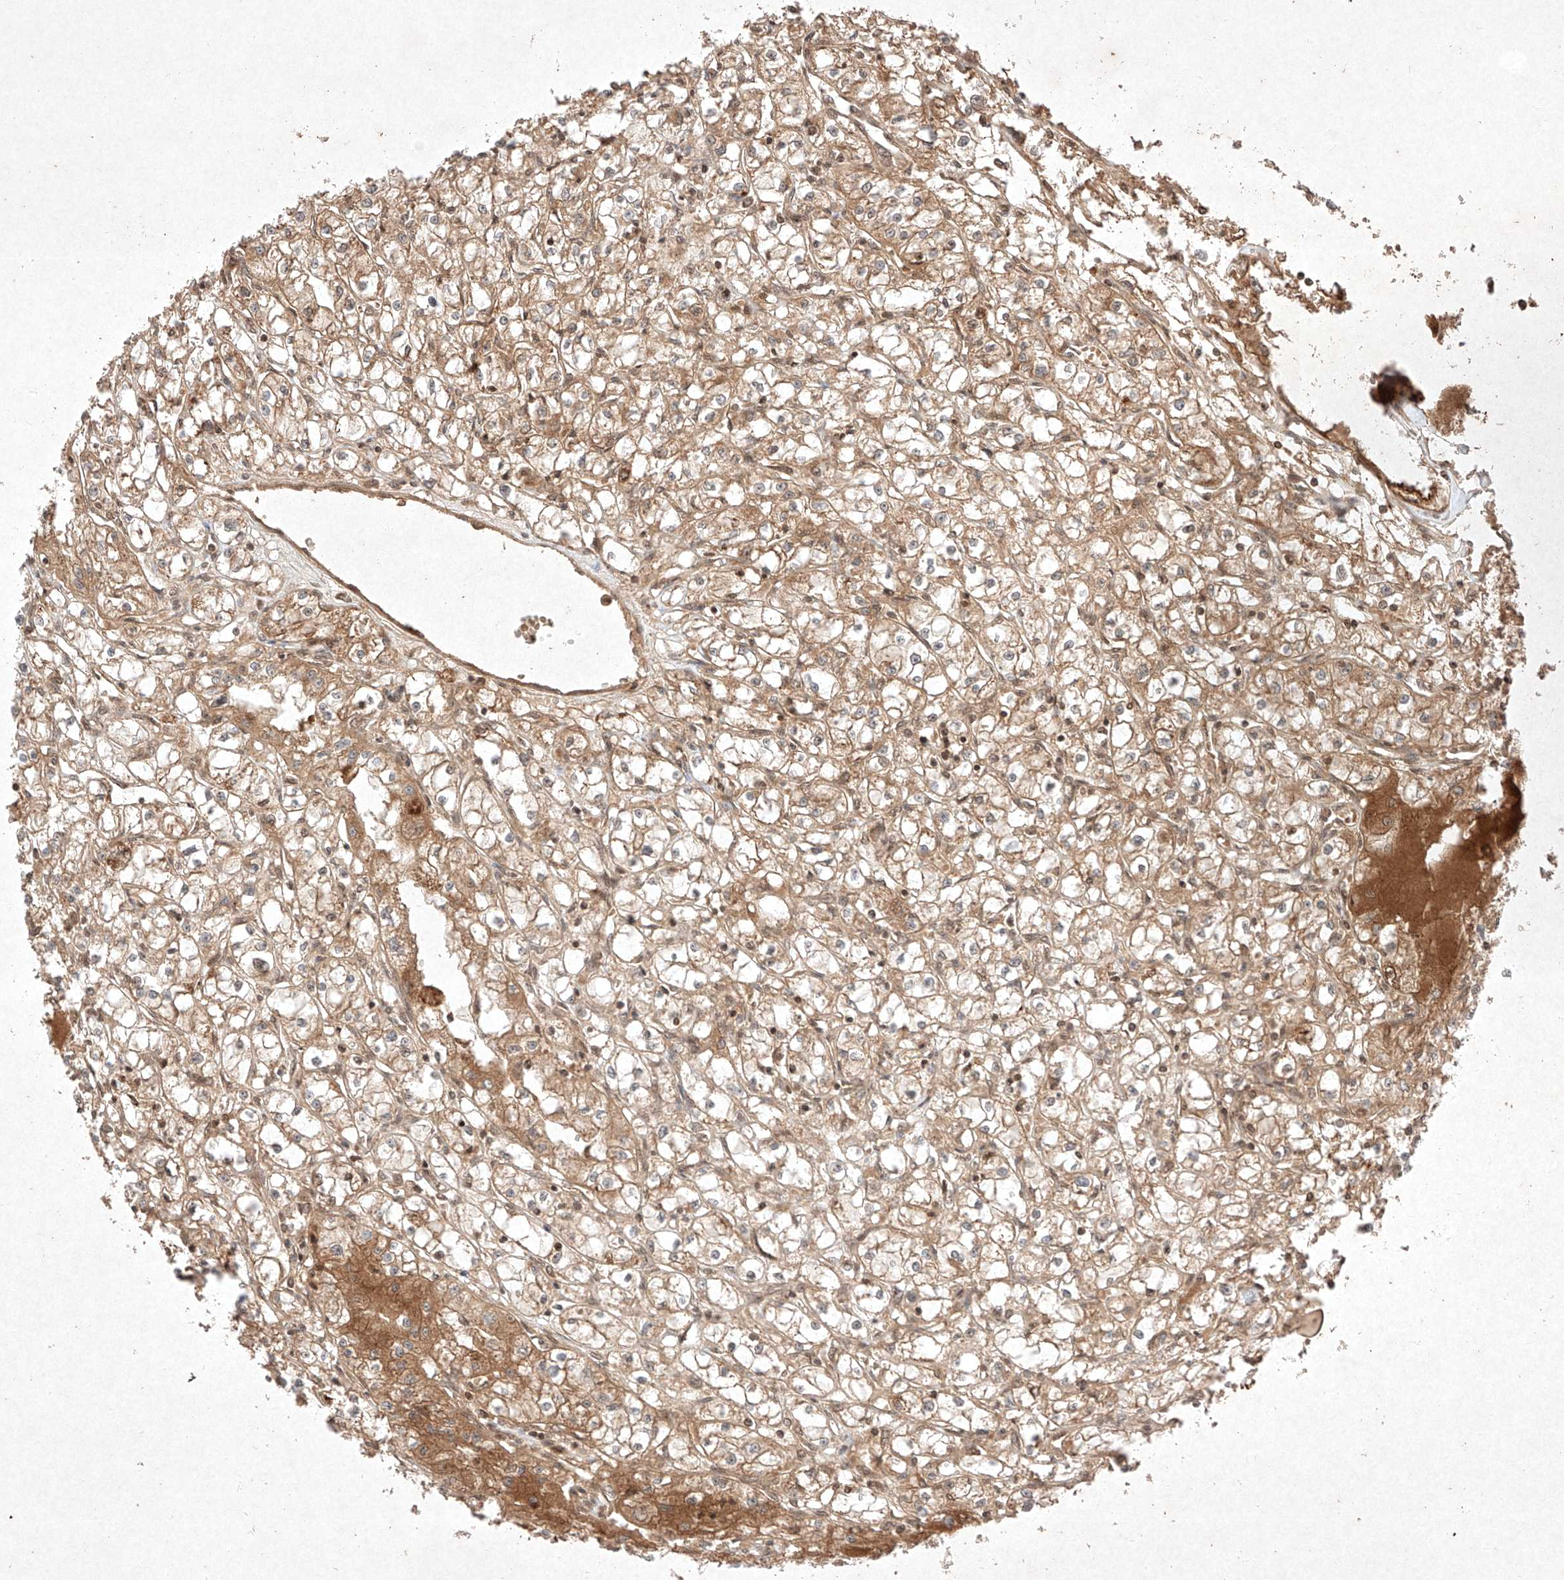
{"staining": {"intensity": "moderate", "quantity": "25%-75%", "location": "cytoplasmic/membranous"}, "tissue": "renal cancer", "cell_type": "Tumor cells", "image_type": "cancer", "snomed": [{"axis": "morphology", "description": "Adenocarcinoma, NOS"}, {"axis": "topography", "description": "Kidney"}], "caption": "Tumor cells reveal medium levels of moderate cytoplasmic/membranous positivity in approximately 25%-75% of cells in renal cancer (adenocarcinoma).", "gene": "RNF31", "patient": {"sex": "male", "age": 56}}